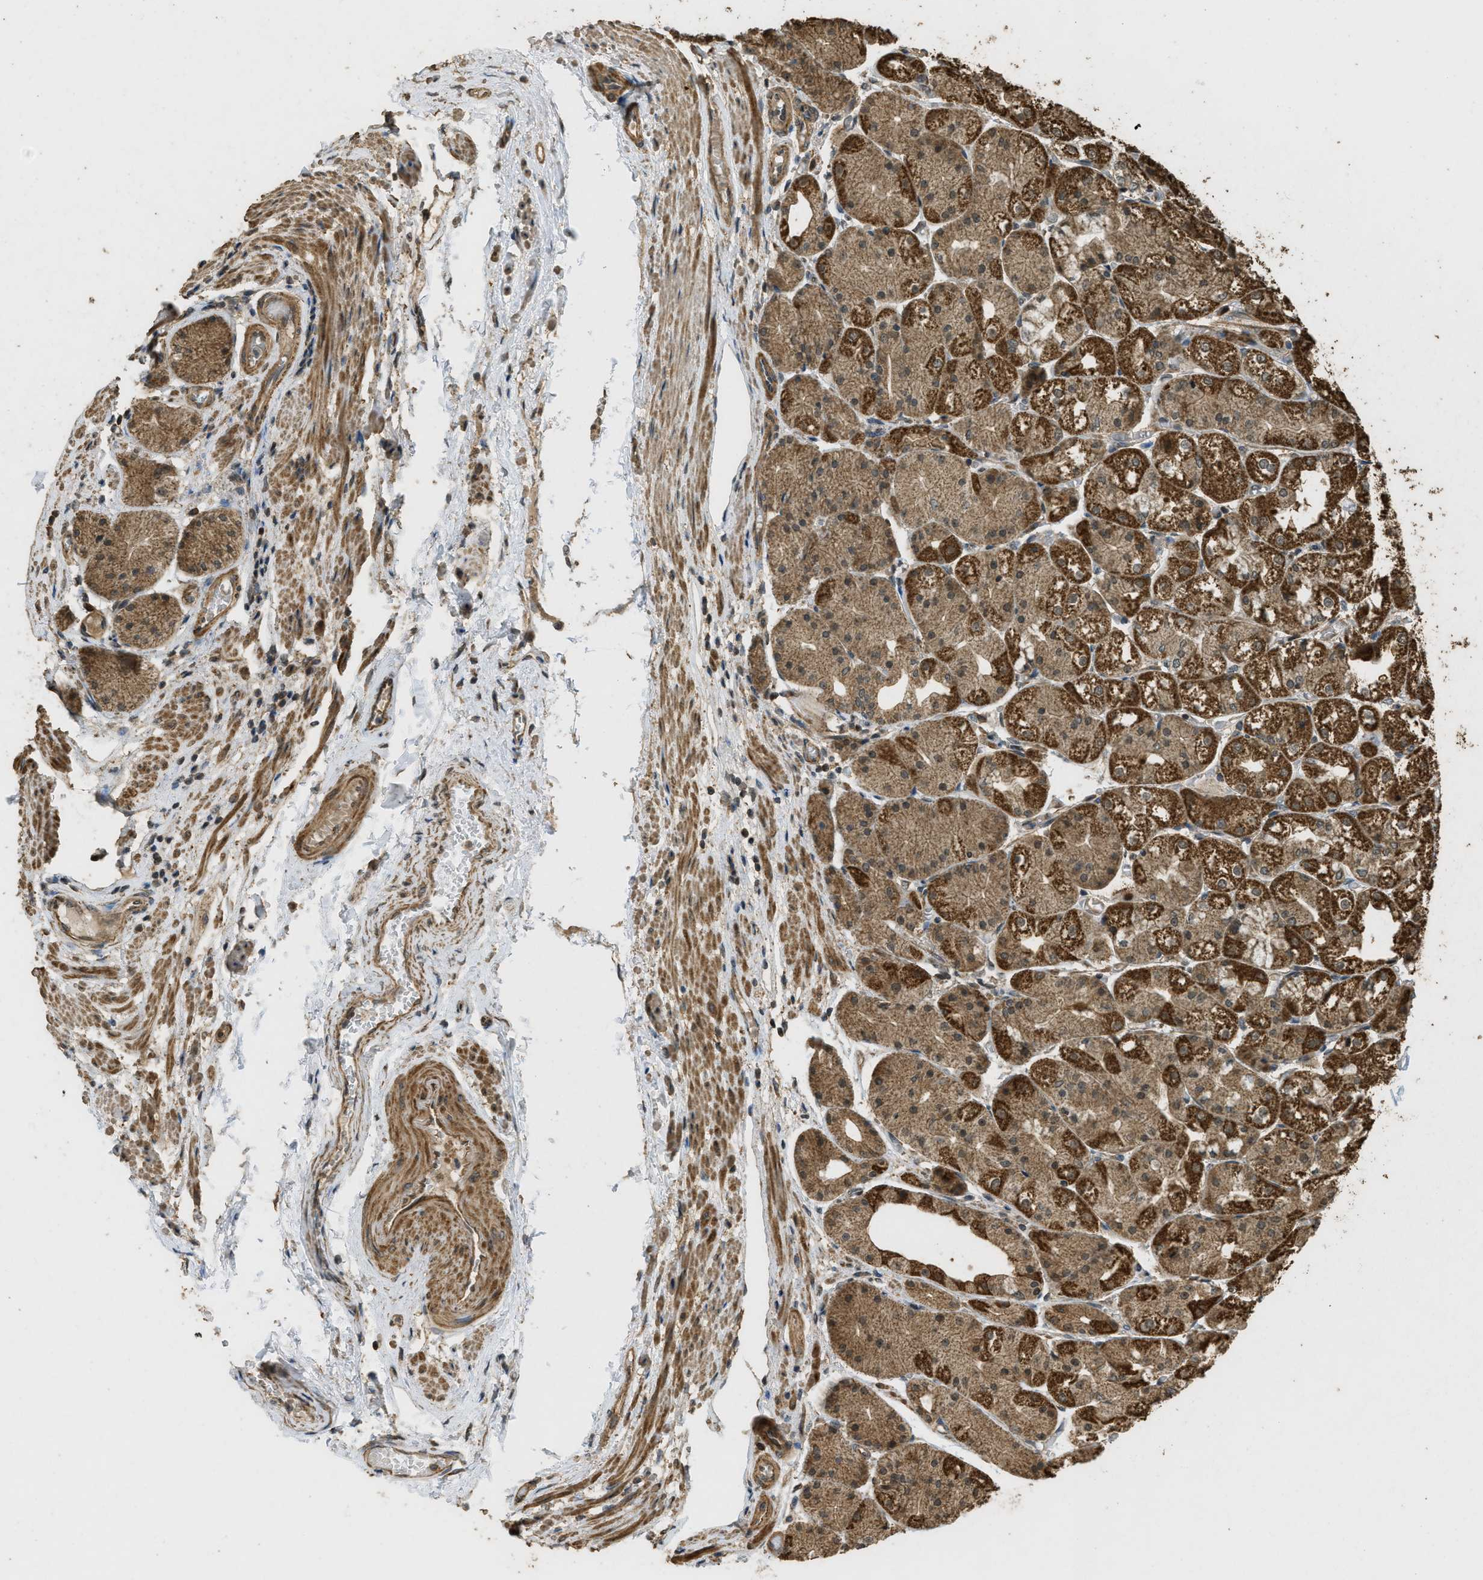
{"staining": {"intensity": "strong", "quantity": ">75%", "location": "cytoplasmic/membranous"}, "tissue": "stomach", "cell_type": "Glandular cells", "image_type": "normal", "snomed": [{"axis": "morphology", "description": "Normal tissue, NOS"}, {"axis": "topography", "description": "Stomach, upper"}], "caption": "A high-resolution image shows IHC staining of normal stomach, which shows strong cytoplasmic/membranous positivity in approximately >75% of glandular cells.", "gene": "CTPS1", "patient": {"sex": "male", "age": 72}}